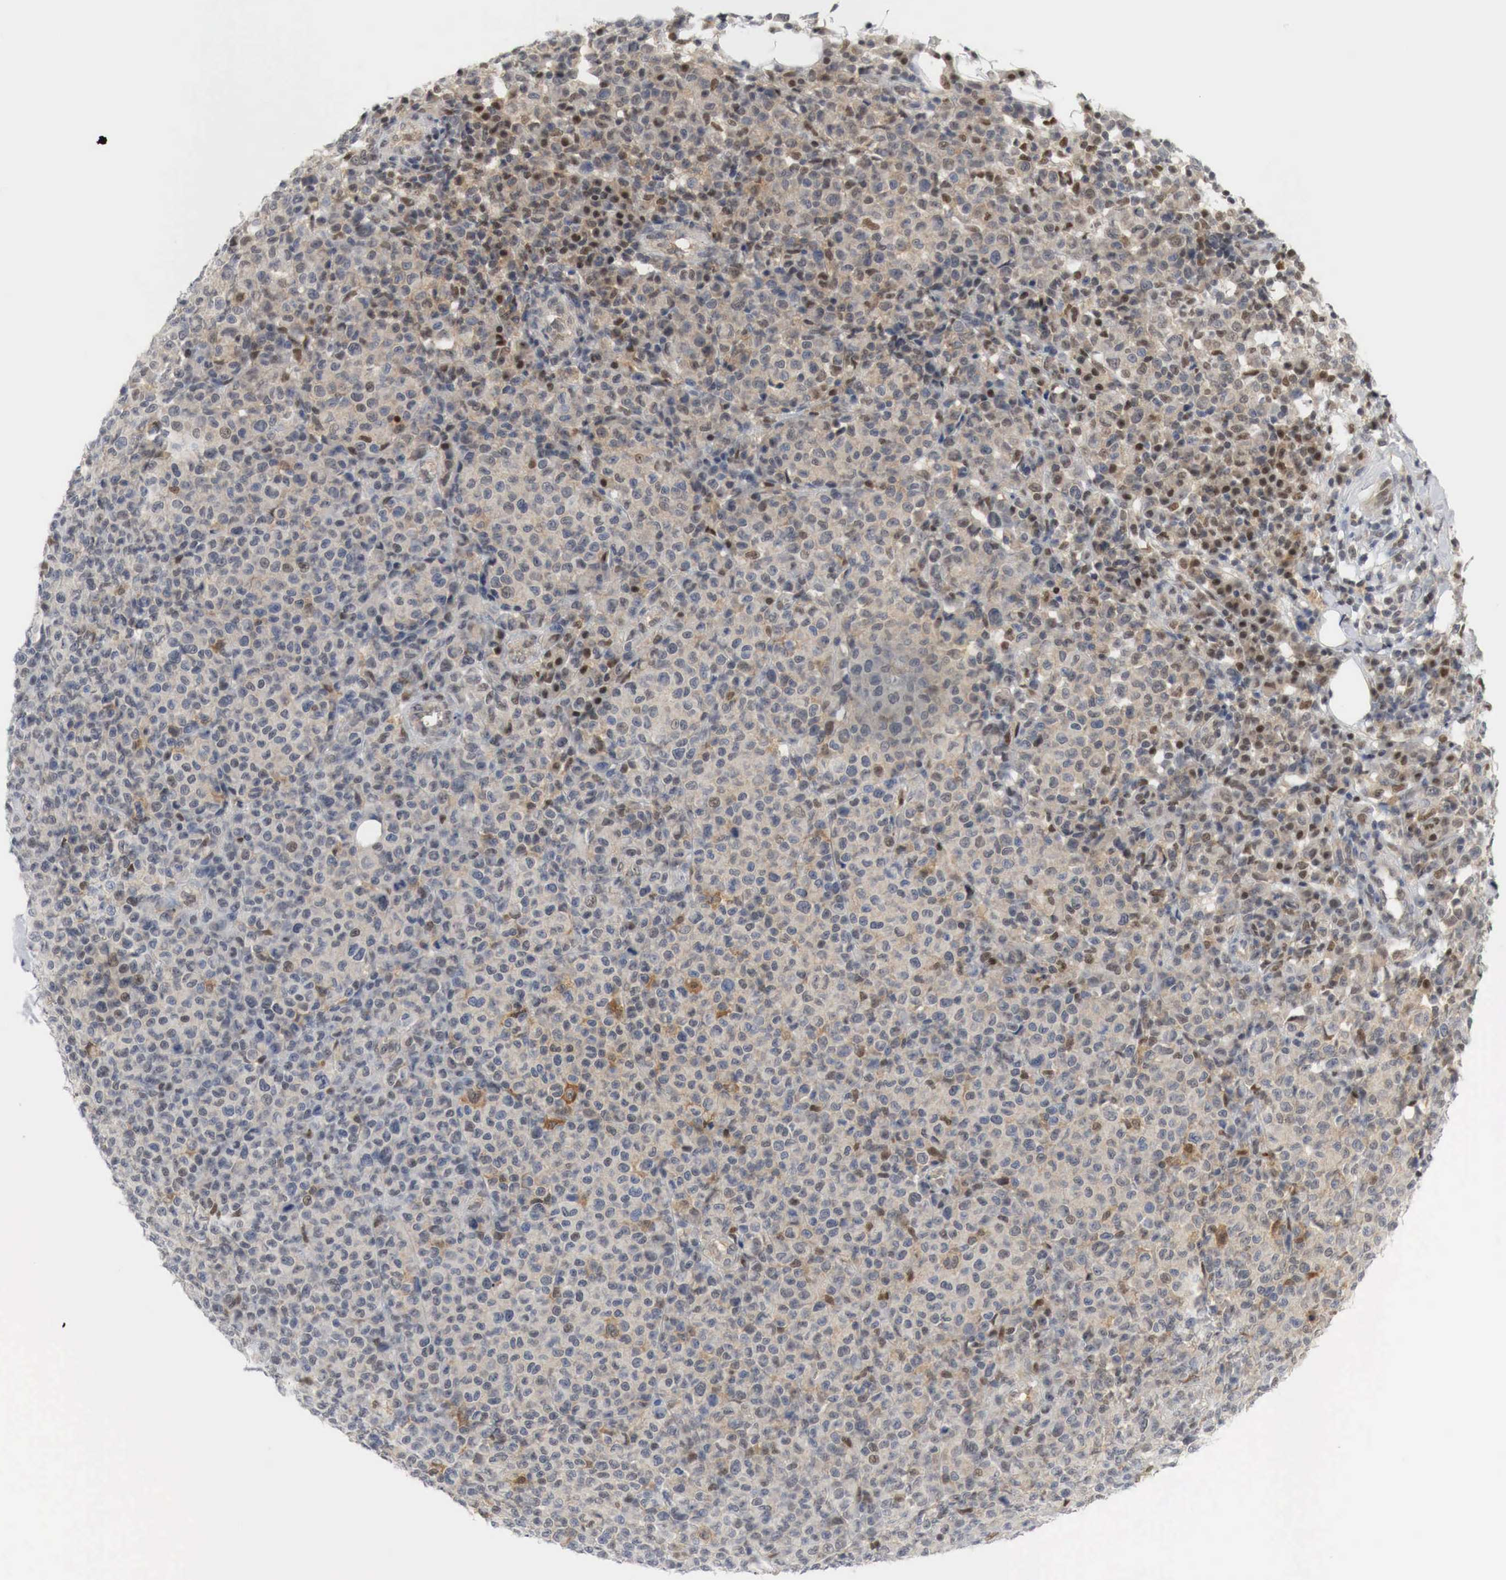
{"staining": {"intensity": "strong", "quantity": "25%-75%", "location": "cytoplasmic/membranous,nuclear"}, "tissue": "melanoma", "cell_type": "Tumor cells", "image_type": "cancer", "snomed": [{"axis": "morphology", "description": "Malignant melanoma, Metastatic site"}, {"axis": "topography", "description": "Skin"}], "caption": "The immunohistochemical stain shows strong cytoplasmic/membranous and nuclear positivity in tumor cells of melanoma tissue.", "gene": "MYC", "patient": {"sex": "male", "age": 32}}